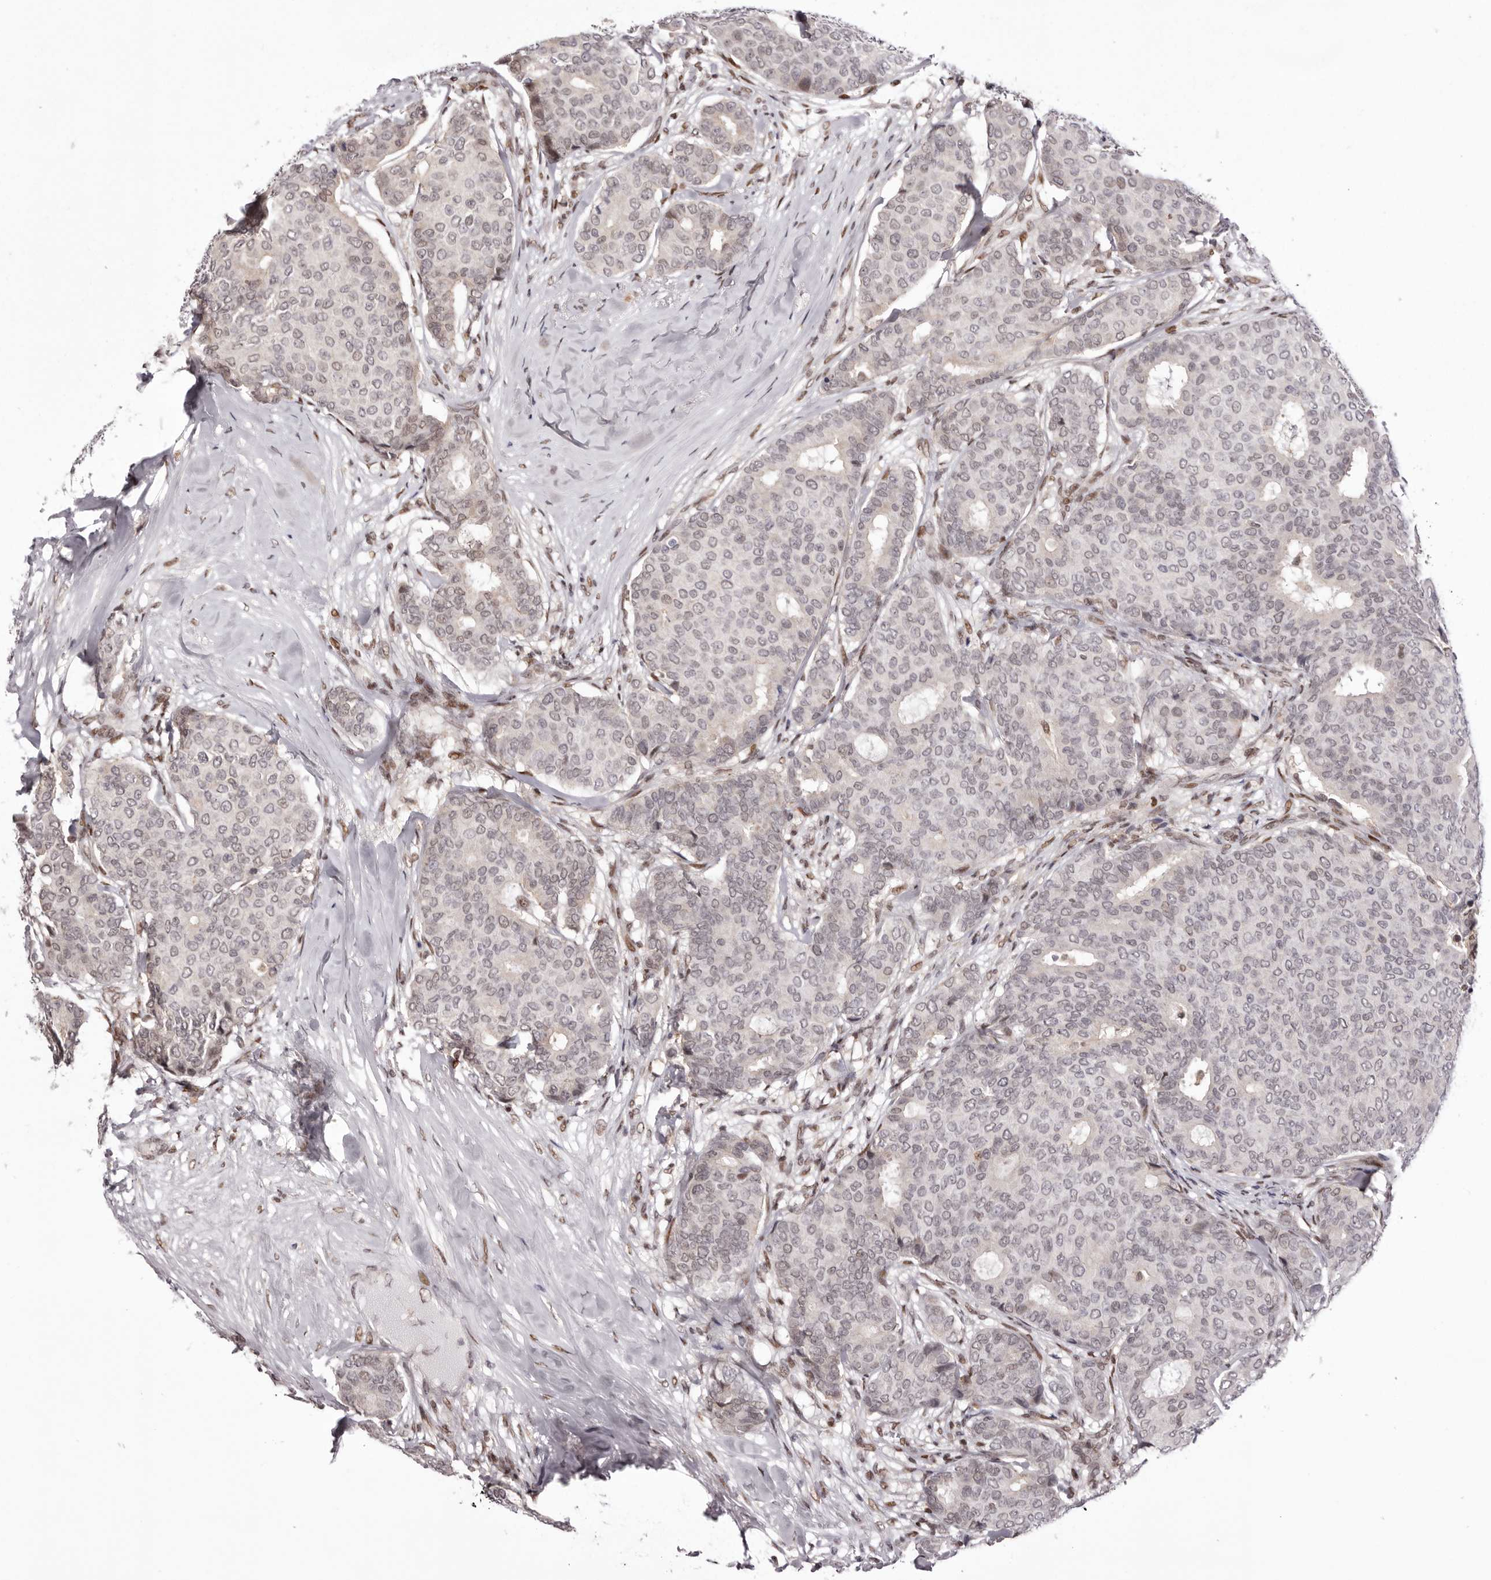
{"staining": {"intensity": "negative", "quantity": "none", "location": "none"}, "tissue": "breast cancer", "cell_type": "Tumor cells", "image_type": "cancer", "snomed": [{"axis": "morphology", "description": "Duct carcinoma"}, {"axis": "topography", "description": "Breast"}], "caption": "This is a micrograph of IHC staining of infiltrating ductal carcinoma (breast), which shows no staining in tumor cells.", "gene": "FBXO5", "patient": {"sex": "female", "age": 75}}